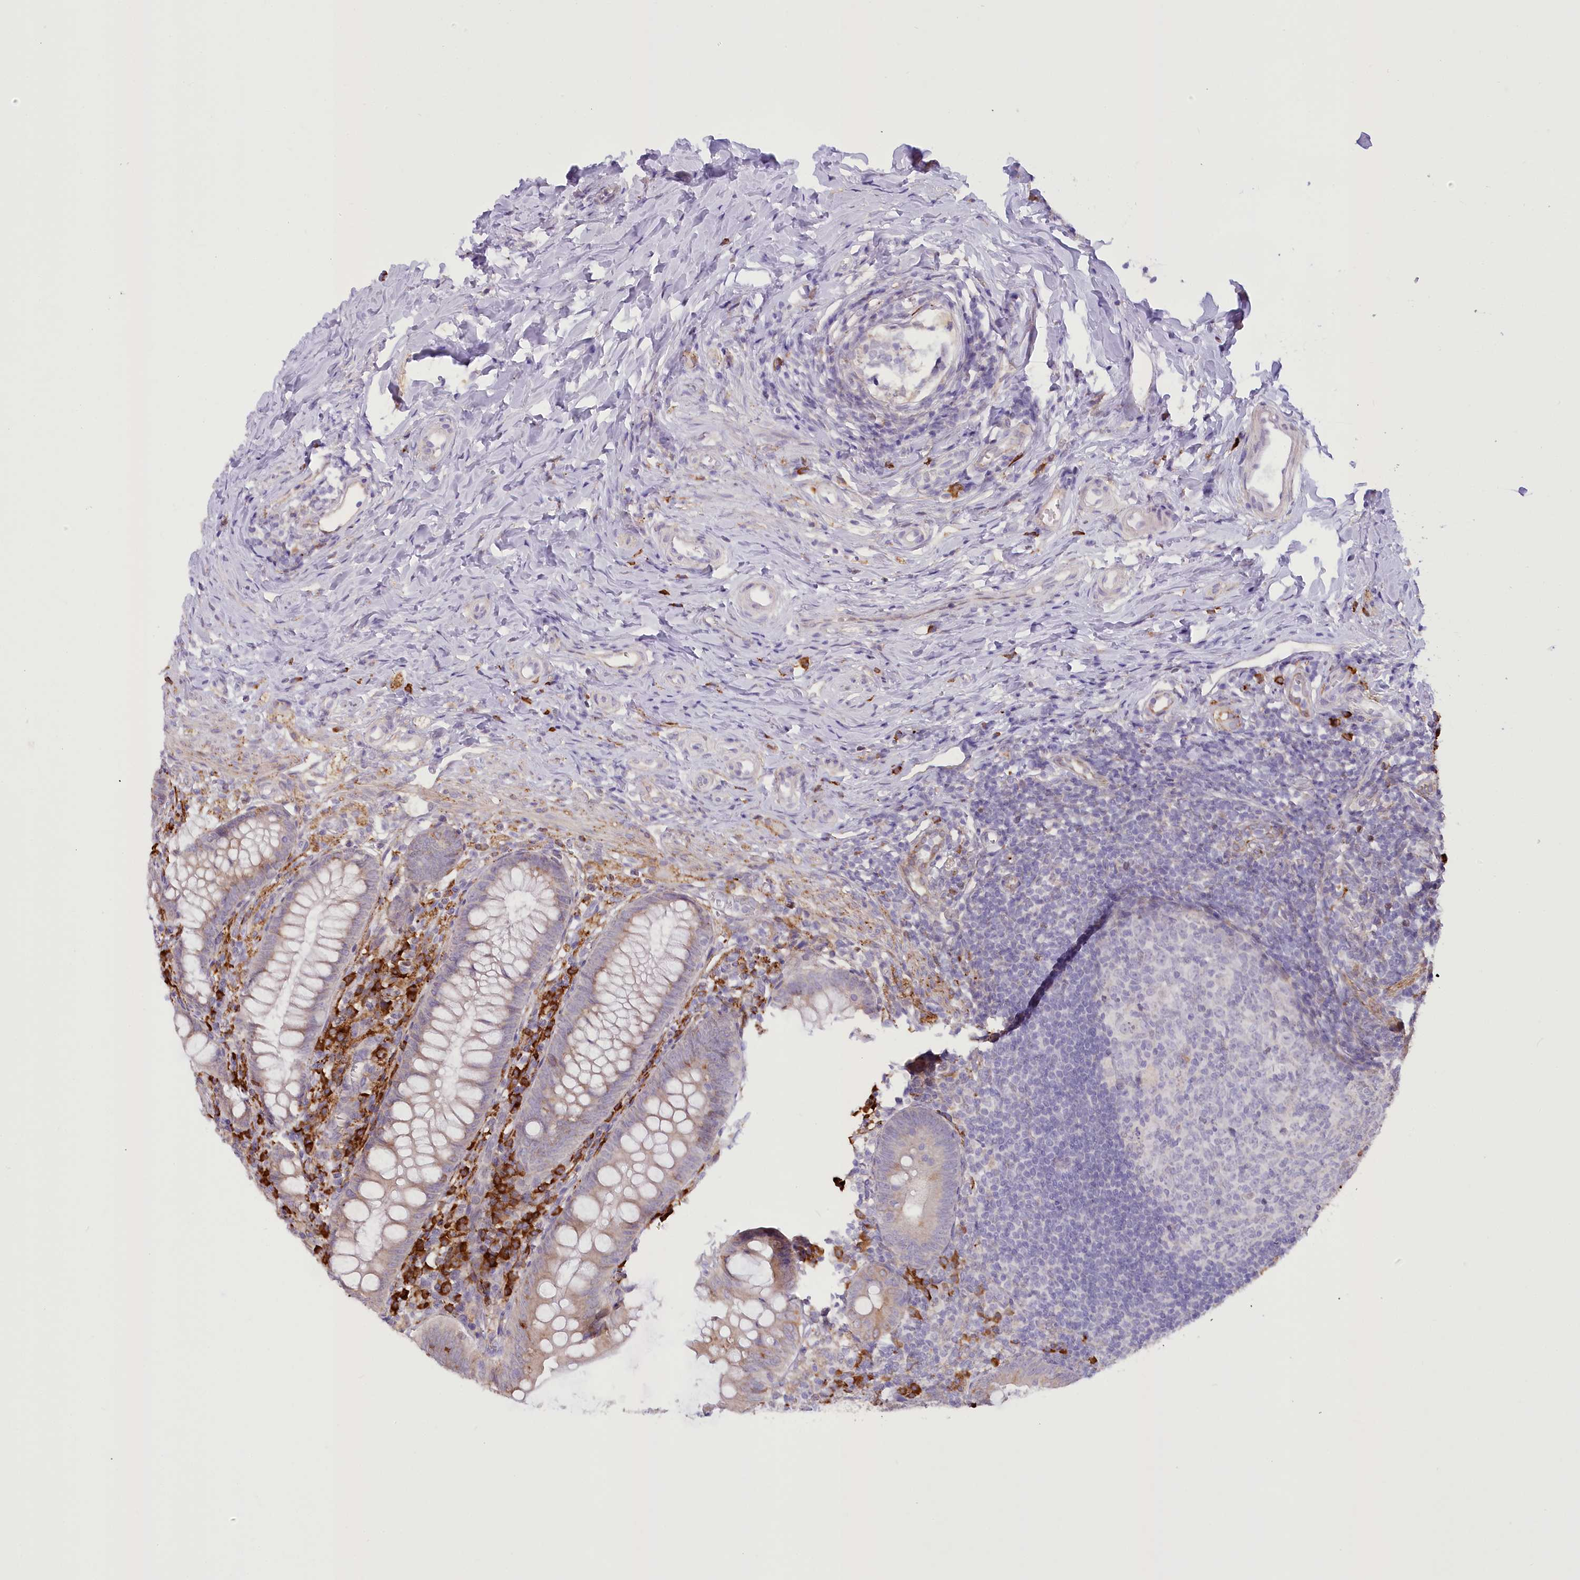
{"staining": {"intensity": "weak", "quantity": "<25%", "location": "cytoplasmic/membranous"}, "tissue": "appendix", "cell_type": "Glandular cells", "image_type": "normal", "snomed": [{"axis": "morphology", "description": "Normal tissue, NOS"}, {"axis": "topography", "description": "Appendix"}], "caption": "Immunohistochemical staining of unremarkable appendix shows no significant positivity in glandular cells.", "gene": "NCKAP5", "patient": {"sex": "male", "age": 14}}